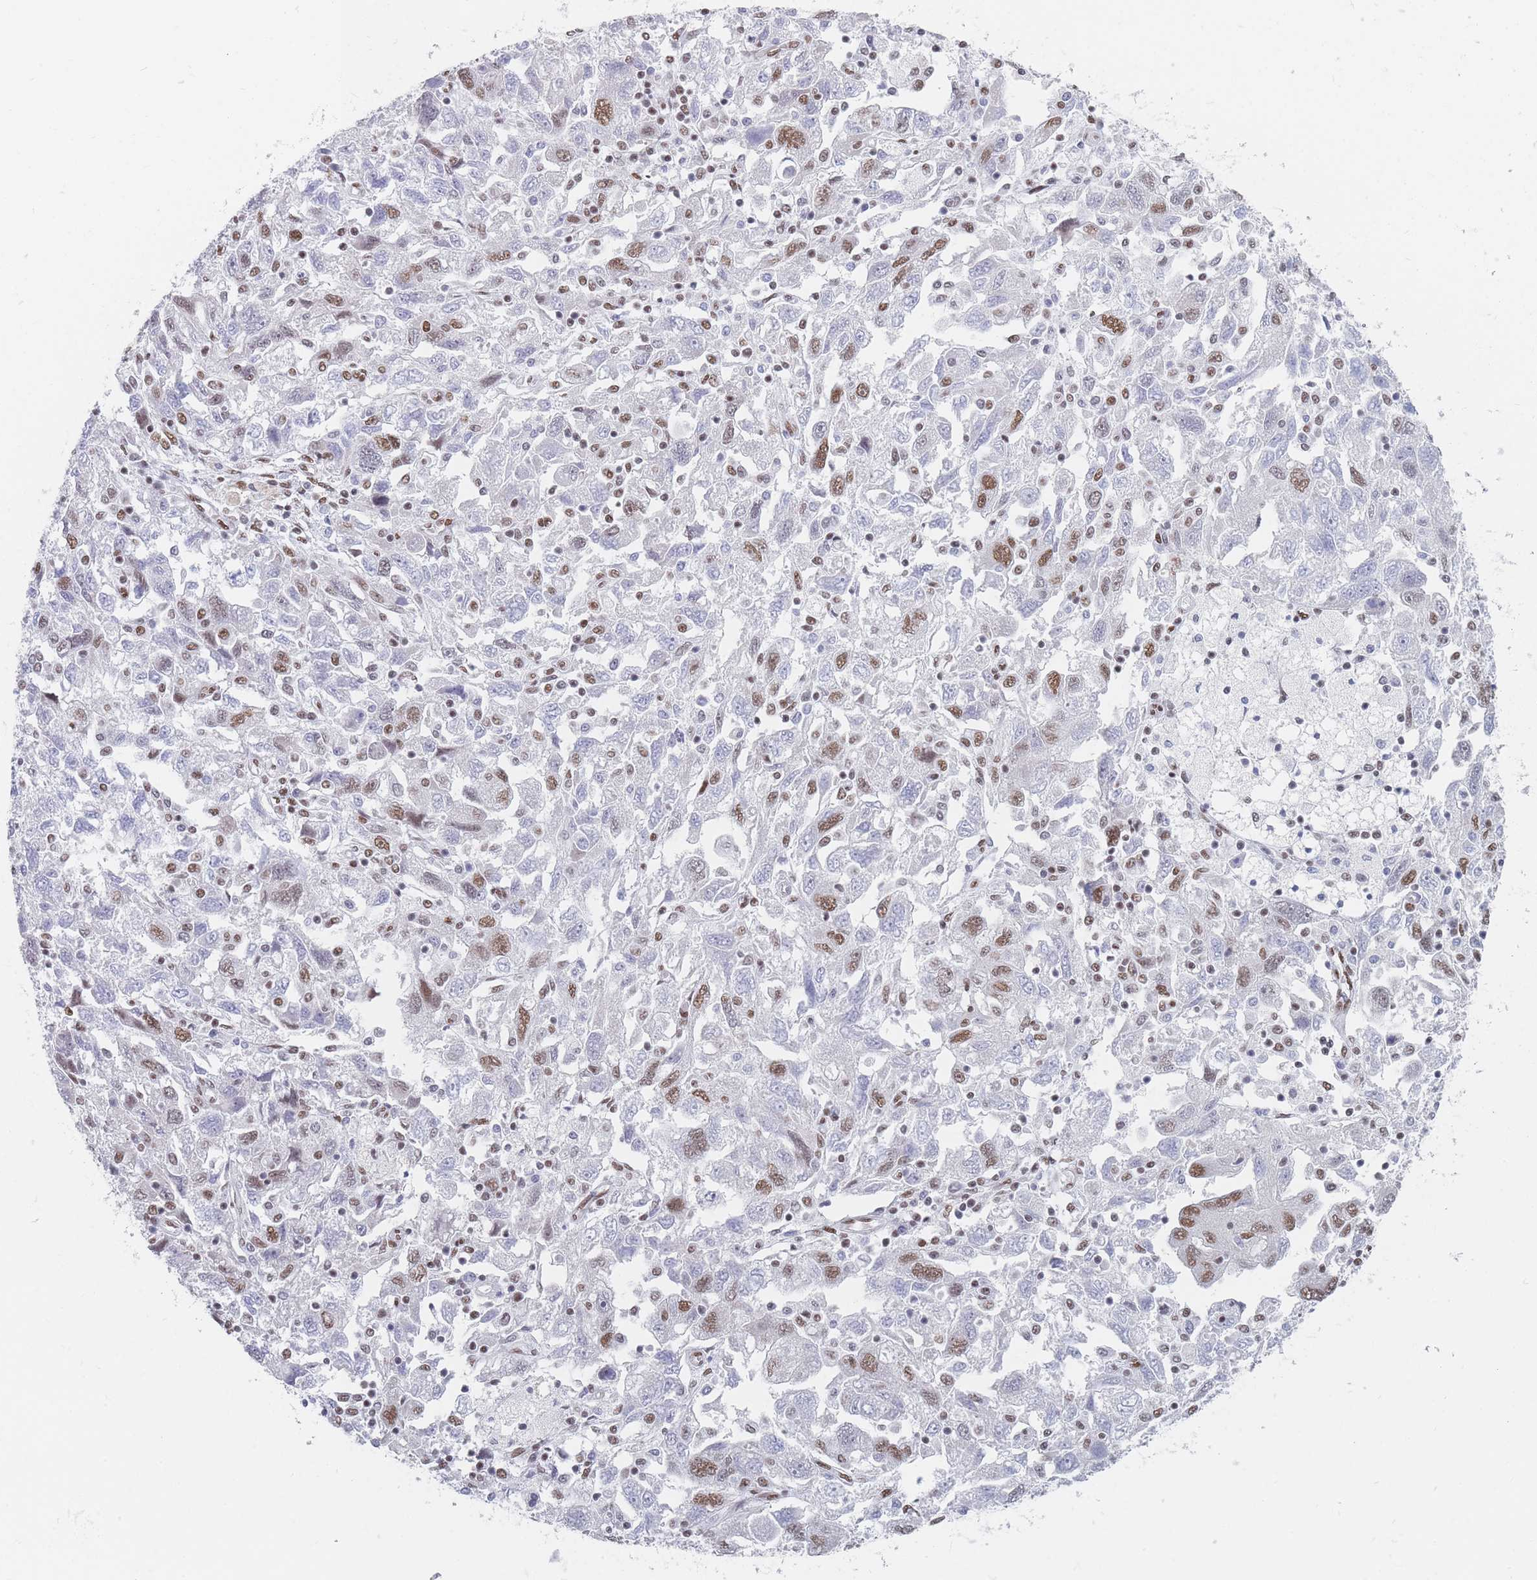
{"staining": {"intensity": "moderate", "quantity": "25%-75%", "location": "nuclear"}, "tissue": "ovarian cancer", "cell_type": "Tumor cells", "image_type": "cancer", "snomed": [{"axis": "morphology", "description": "Carcinoma, NOS"}, {"axis": "morphology", "description": "Cystadenocarcinoma, serous, NOS"}, {"axis": "topography", "description": "Ovary"}], "caption": "Tumor cells demonstrate medium levels of moderate nuclear expression in about 25%-75% of cells in human ovarian cancer. The staining was performed using DAB, with brown indicating positive protein expression. Nuclei are stained blue with hematoxylin.", "gene": "SAFB2", "patient": {"sex": "female", "age": 69}}